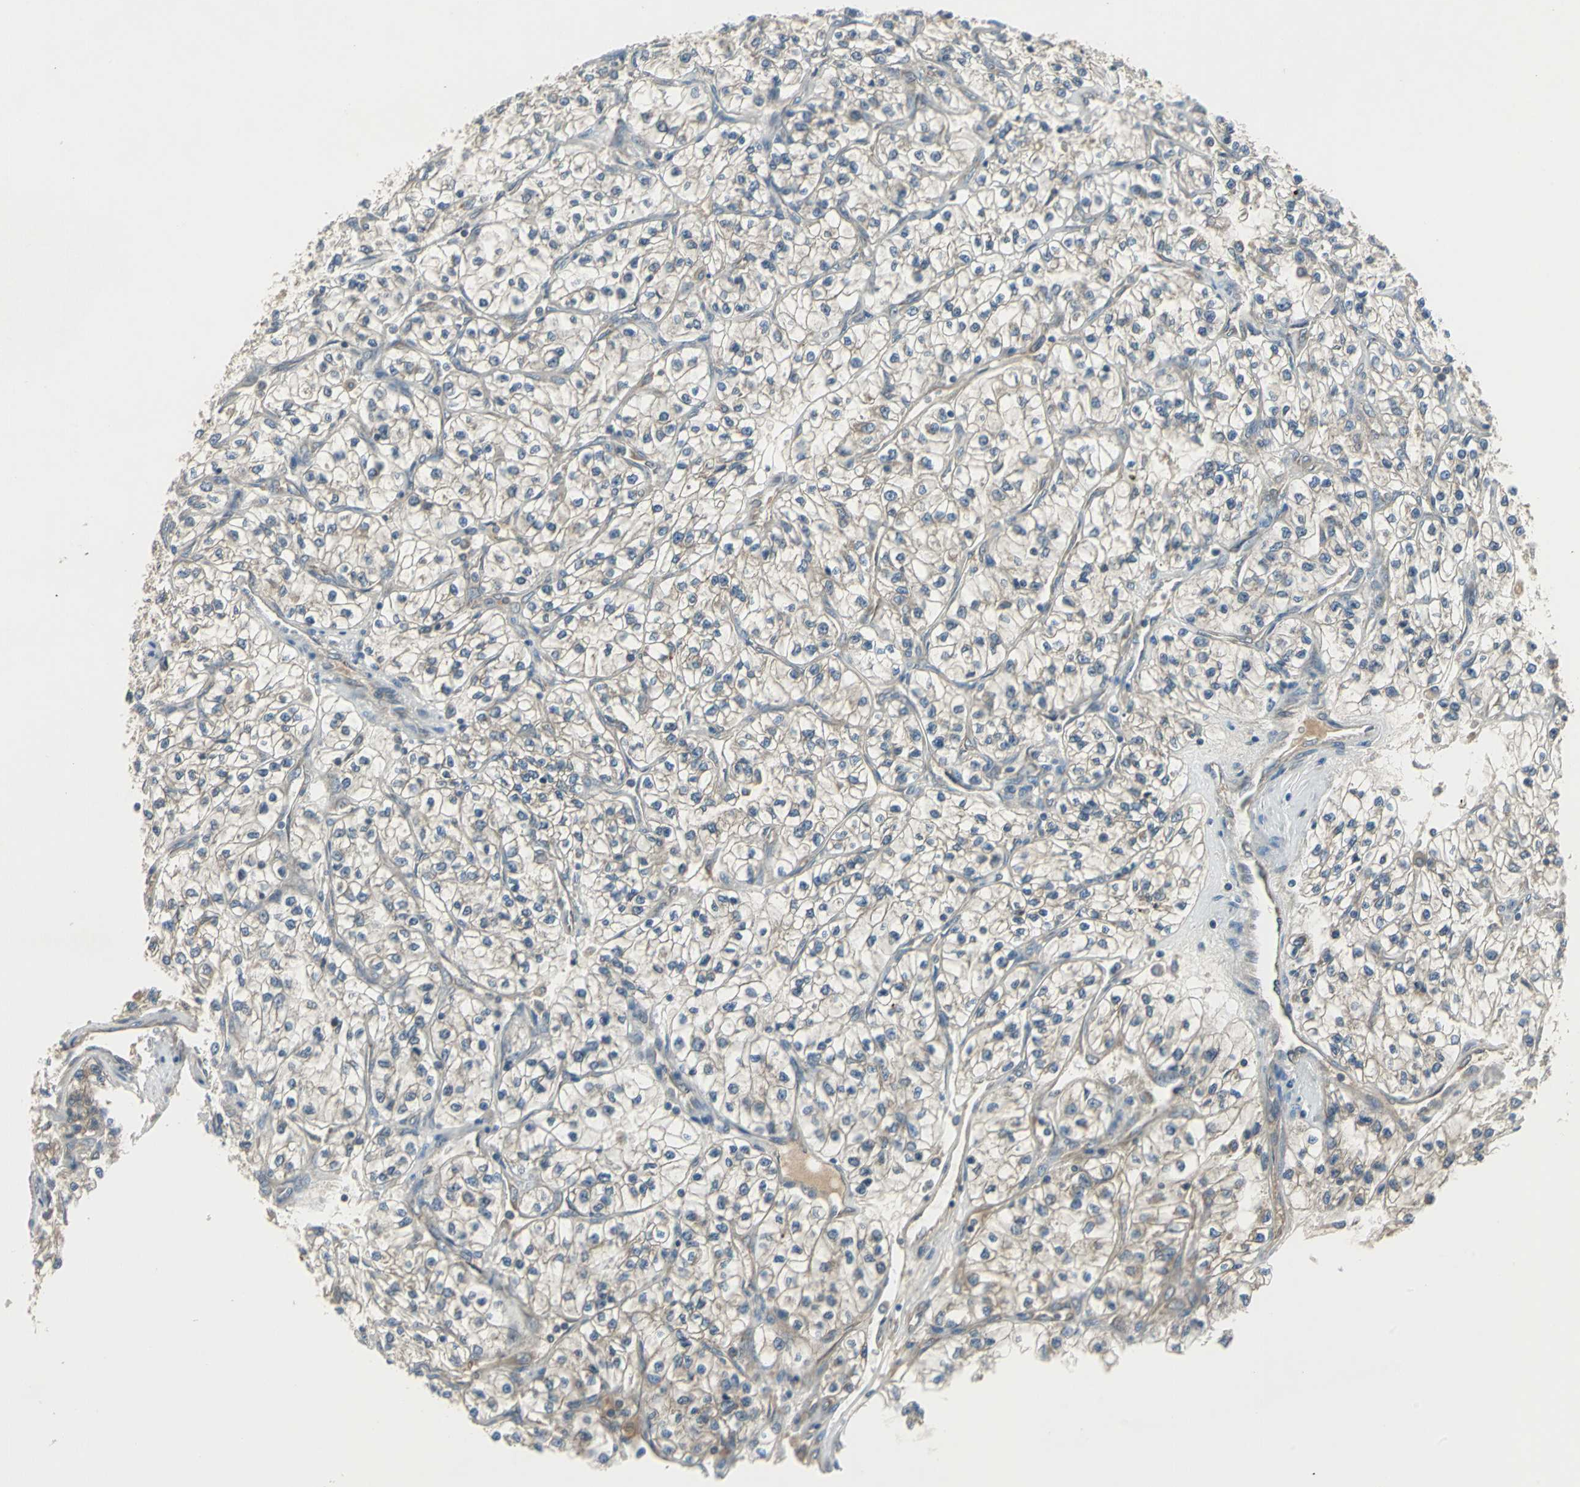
{"staining": {"intensity": "weak", "quantity": "25%-75%", "location": "cytoplasmic/membranous"}, "tissue": "renal cancer", "cell_type": "Tumor cells", "image_type": "cancer", "snomed": [{"axis": "morphology", "description": "Adenocarcinoma, NOS"}, {"axis": "topography", "description": "Kidney"}], "caption": "Immunohistochemistry (IHC) histopathology image of neoplastic tissue: renal adenocarcinoma stained using immunohistochemistry (IHC) reveals low levels of weak protein expression localized specifically in the cytoplasmic/membranous of tumor cells, appearing as a cytoplasmic/membranous brown color.", "gene": "SLC2A13", "patient": {"sex": "female", "age": 57}}